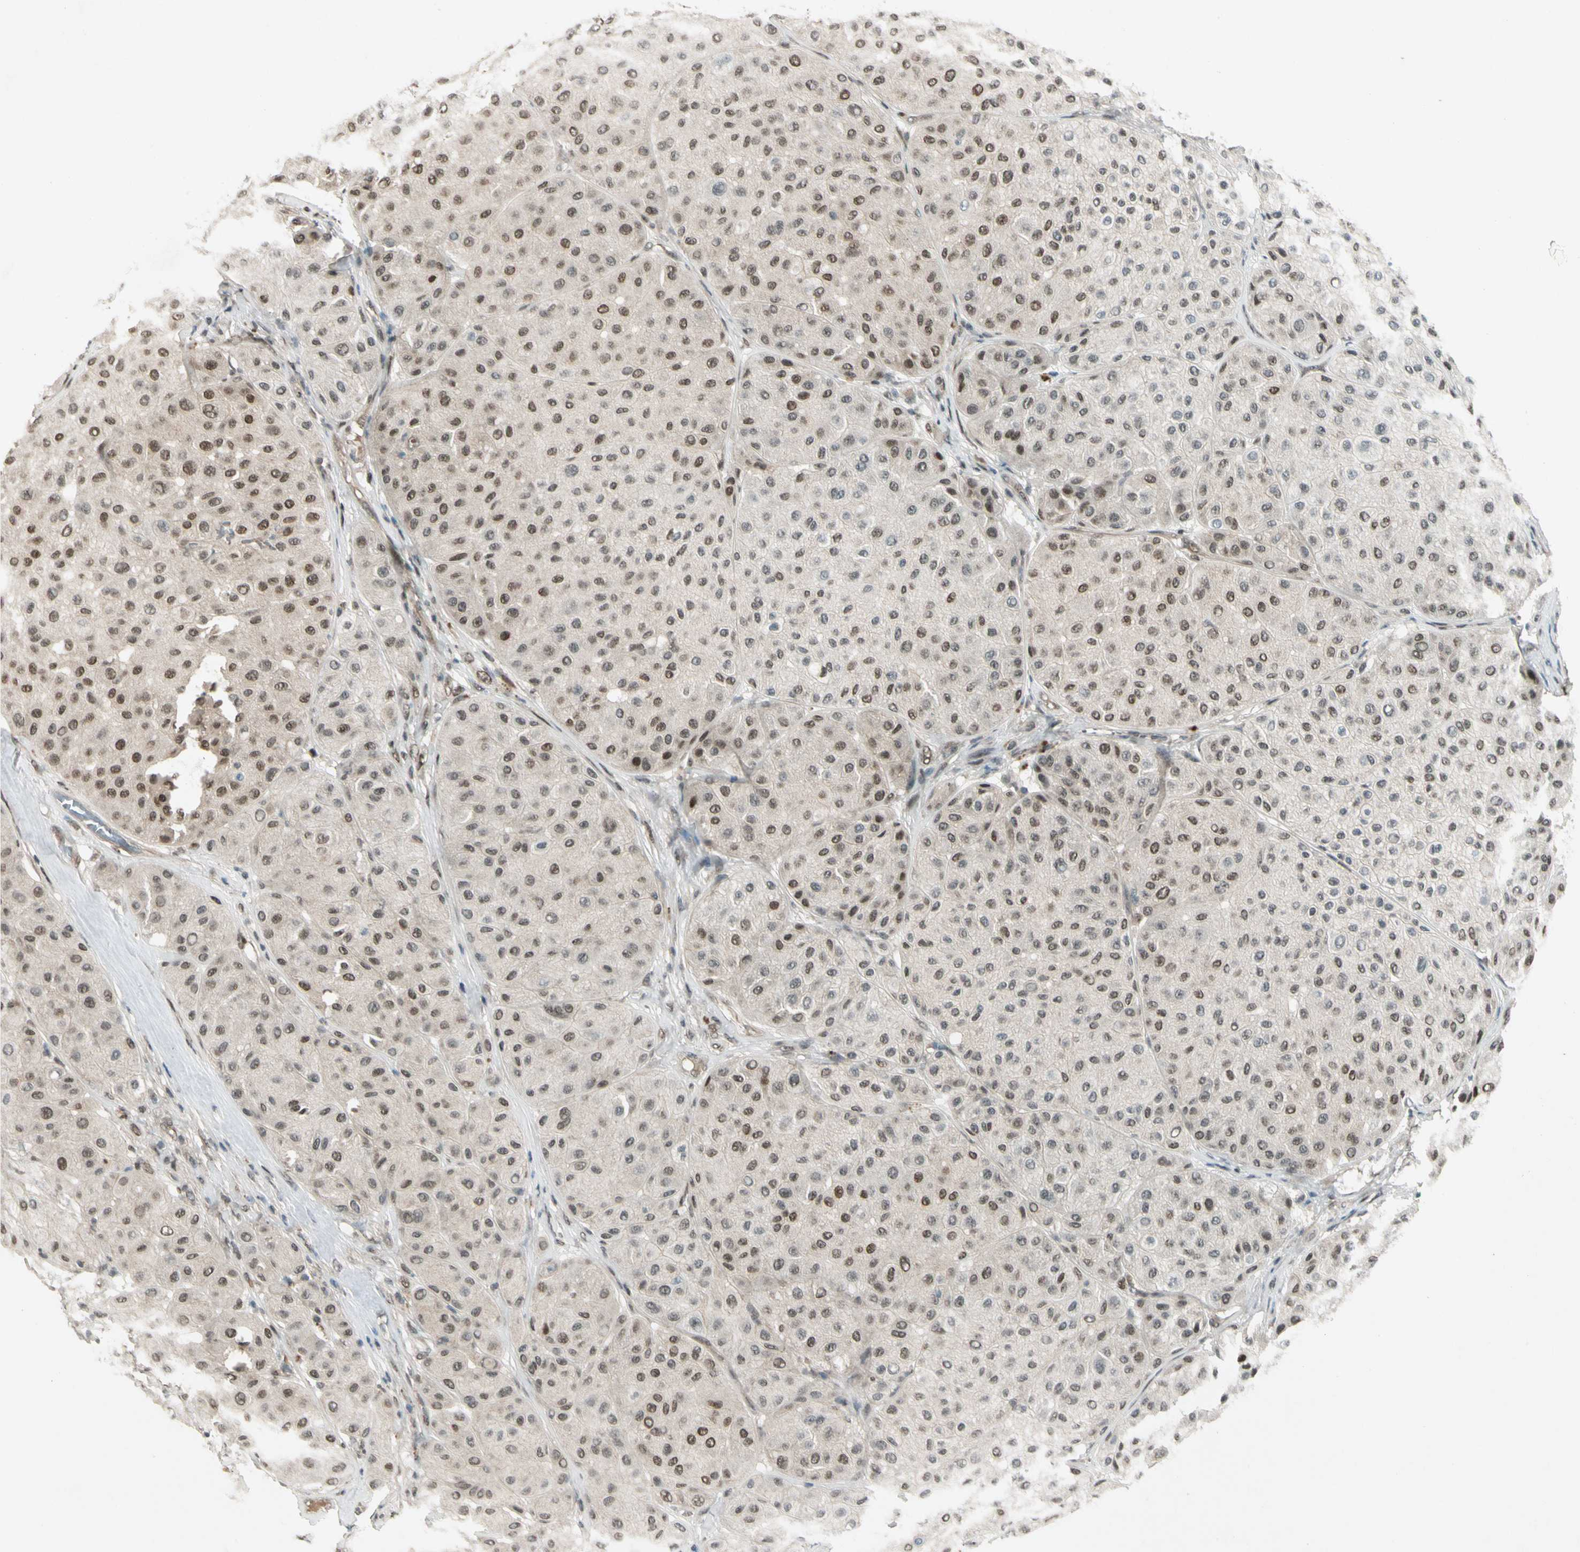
{"staining": {"intensity": "moderate", "quantity": ">75%", "location": "nuclear"}, "tissue": "melanoma", "cell_type": "Tumor cells", "image_type": "cancer", "snomed": [{"axis": "morphology", "description": "Normal tissue, NOS"}, {"axis": "morphology", "description": "Malignant melanoma, Metastatic site"}, {"axis": "topography", "description": "Skin"}], "caption": "Protein expression by IHC exhibits moderate nuclear expression in approximately >75% of tumor cells in malignant melanoma (metastatic site).", "gene": "GTF3A", "patient": {"sex": "male", "age": 41}}